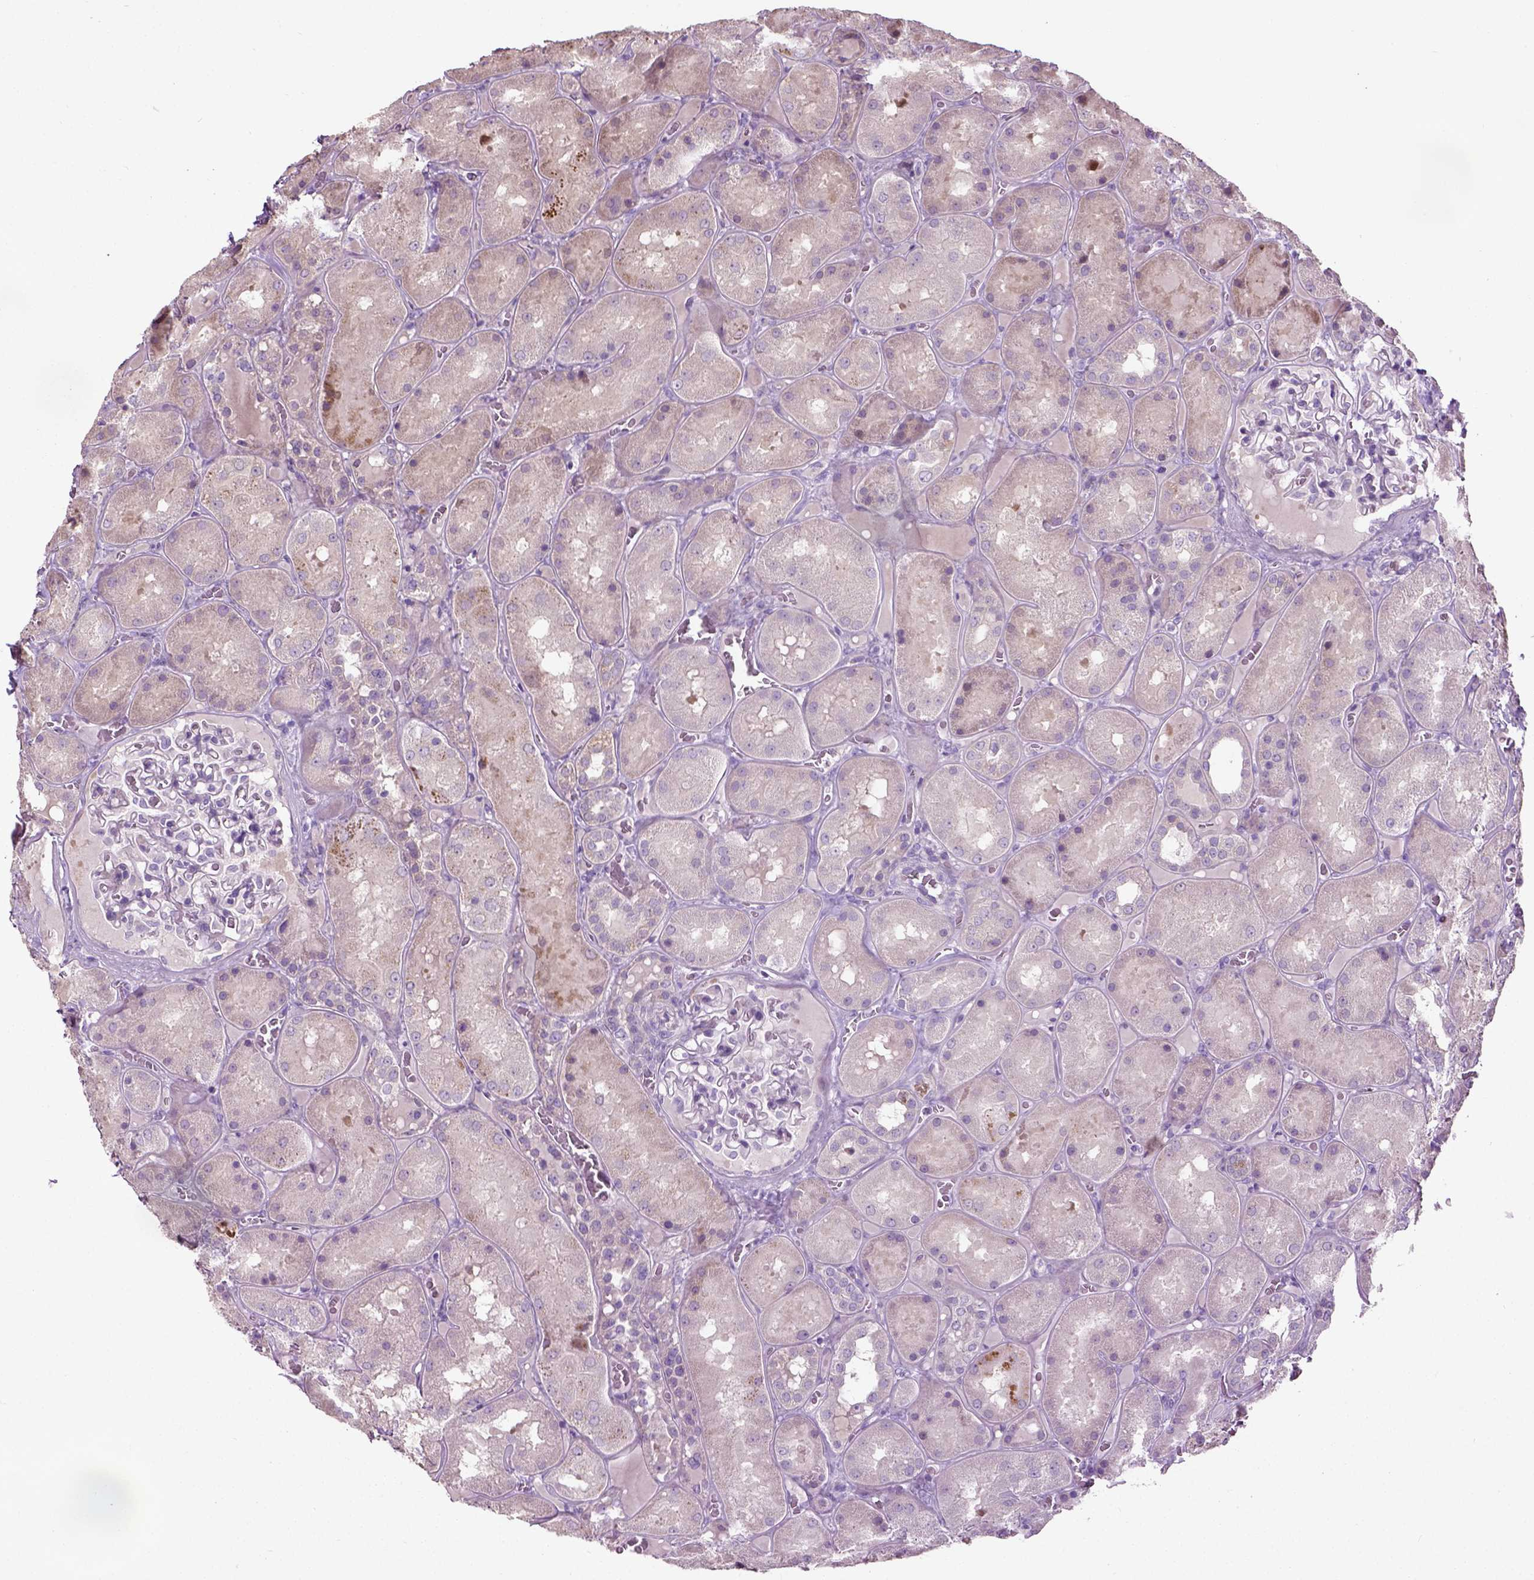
{"staining": {"intensity": "negative", "quantity": "none", "location": "none"}, "tissue": "kidney", "cell_type": "Cells in glomeruli", "image_type": "normal", "snomed": [{"axis": "morphology", "description": "Normal tissue, NOS"}, {"axis": "topography", "description": "Kidney"}], "caption": "Immunohistochemistry micrograph of unremarkable kidney: human kidney stained with DAB exhibits no significant protein expression in cells in glomeruli. (DAB immunohistochemistry, high magnification).", "gene": "PKP3", "patient": {"sex": "male", "age": 73}}